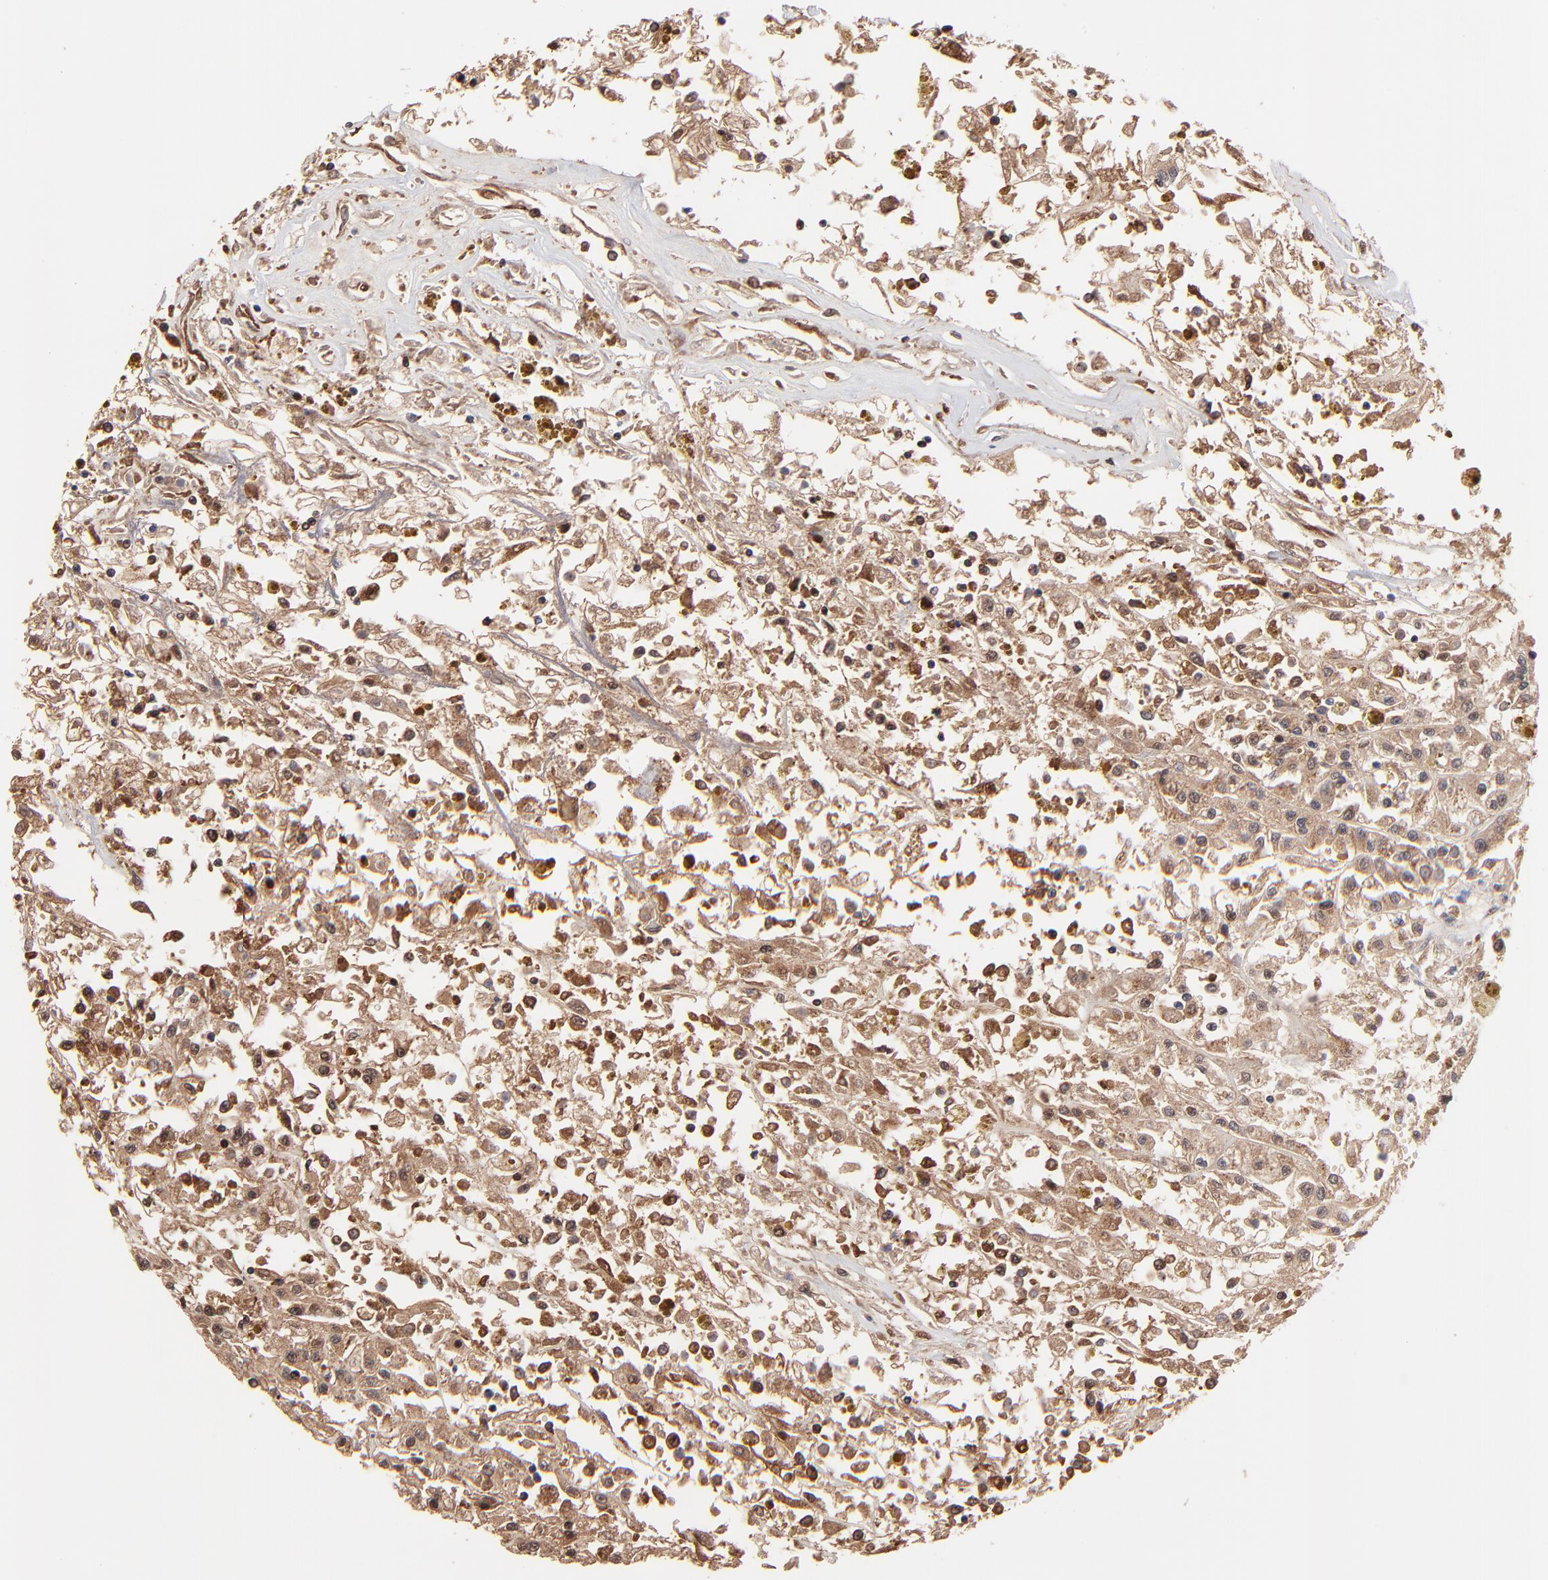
{"staining": {"intensity": "moderate", "quantity": ">75%", "location": "cytoplasmic/membranous,nuclear"}, "tissue": "renal cancer", "cell_type": "Tumor cells", "image_type": "cancer", "snomed": [{"axis": "morphology", "description": "Adenocarcinoma, NOS"}, {"axis": "topography", "description": "Kidney"}], "caption": "Protein staining exhibits moderate cytoplasmic/membranous and nuclear positivity in about >75% of tumor cells in renal cancer.", "gene": "PSMA6", "patient": {"sex": "male", "age": 78}}